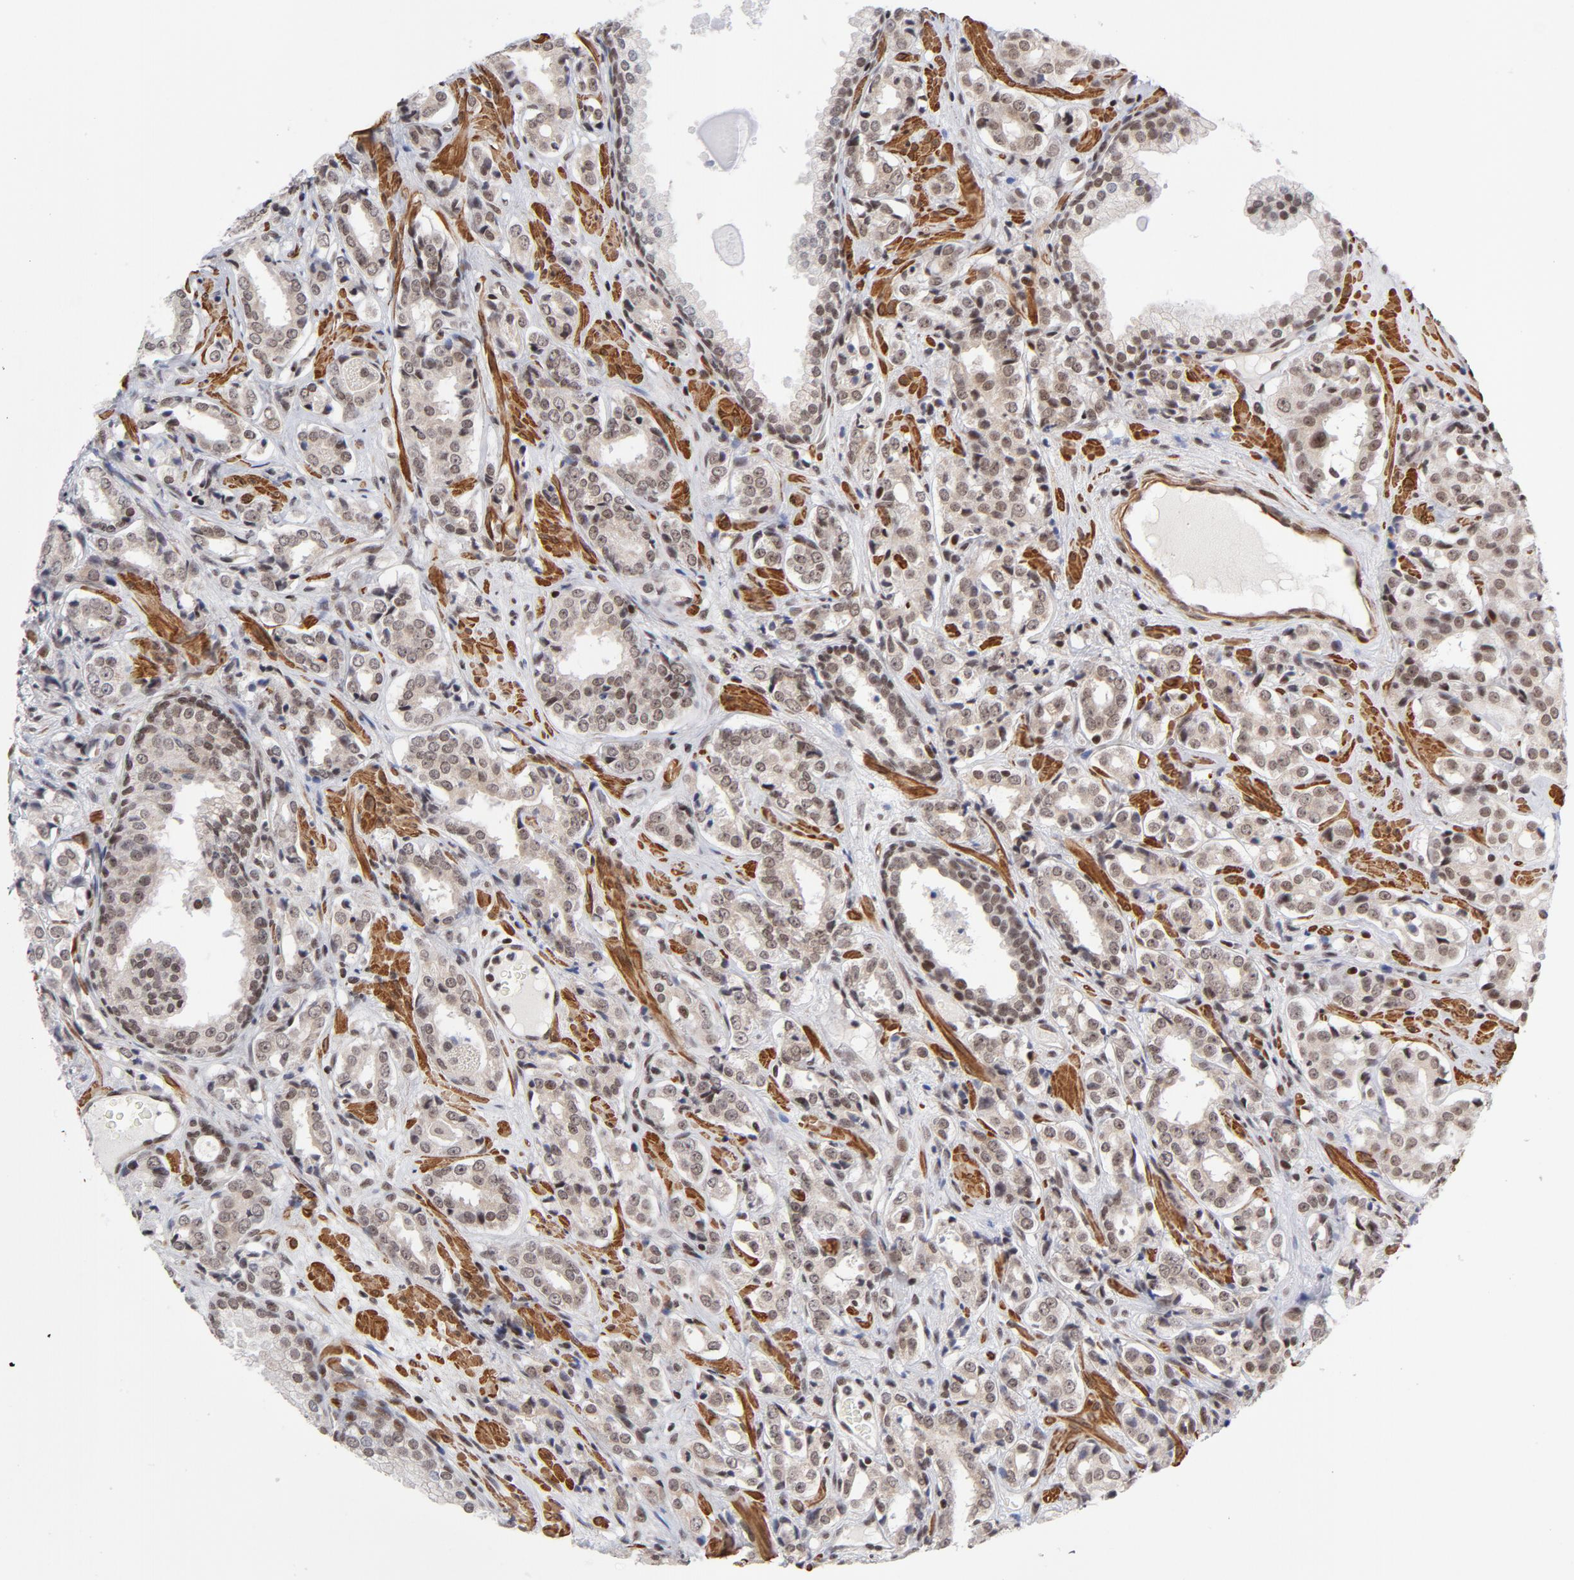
{"staining": {"intensity": "strong", "quantity": ">75%", "location": "nuclear"}, "tissue": "prostate cancer", "cell_type": "Tumor cells", "image_type": "cancer", "snomed": [{"axis": "morphology", "description": "Adenocarcinoma, Medium grade"}, {"axis": "topography", "description": "Prostate"}], "caption": "A high amount of strong nuclear positivity is present in approximately >75% of tumor cells in adenocarcinoma (medium-grade) (prostate) tissue.", "gene": "CTCF", "patient": {"sex": "male", "age": 60}}